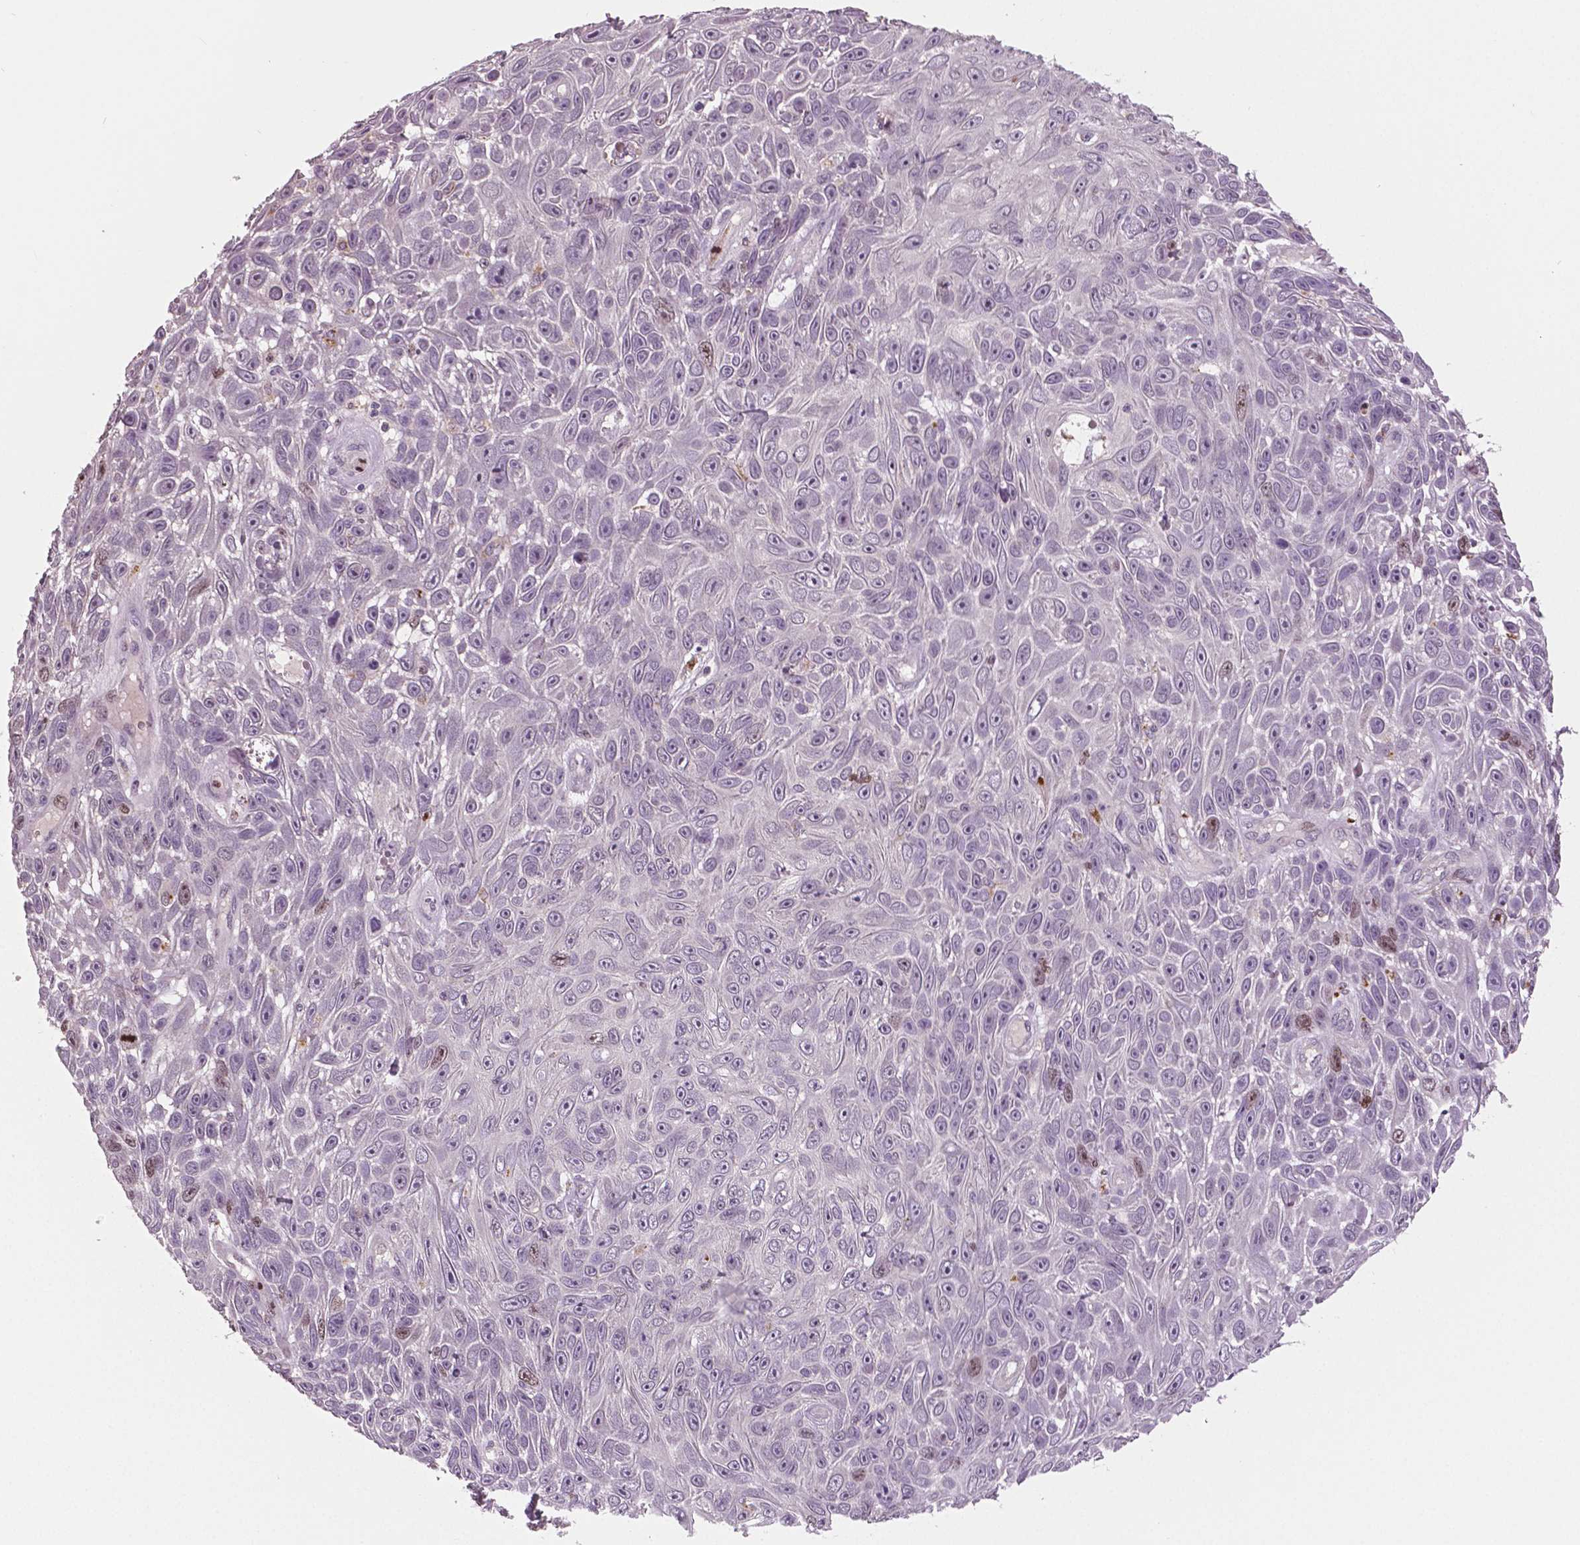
{"staining": {"intensity": "moderate", "quantity": "<25%", "location": "nuclear"}, "tissue": "skin cancer", "cell_type": "Tumor cells", "image_type": "cancer", "snomed": [{"axis": "morphology", "description": "Squamous cell carcinoma, NOS"}, {"axis": "topography", "description": "Skin"}], "caption": "Immunohistochemical staining of human skin cancer exhibits moderate nuclear protein expression in approximately <25% of tumor cells. Nuclei are stained in blue.", "gene": "MKI67", "patient": {"sex": "male", "age": 82}}